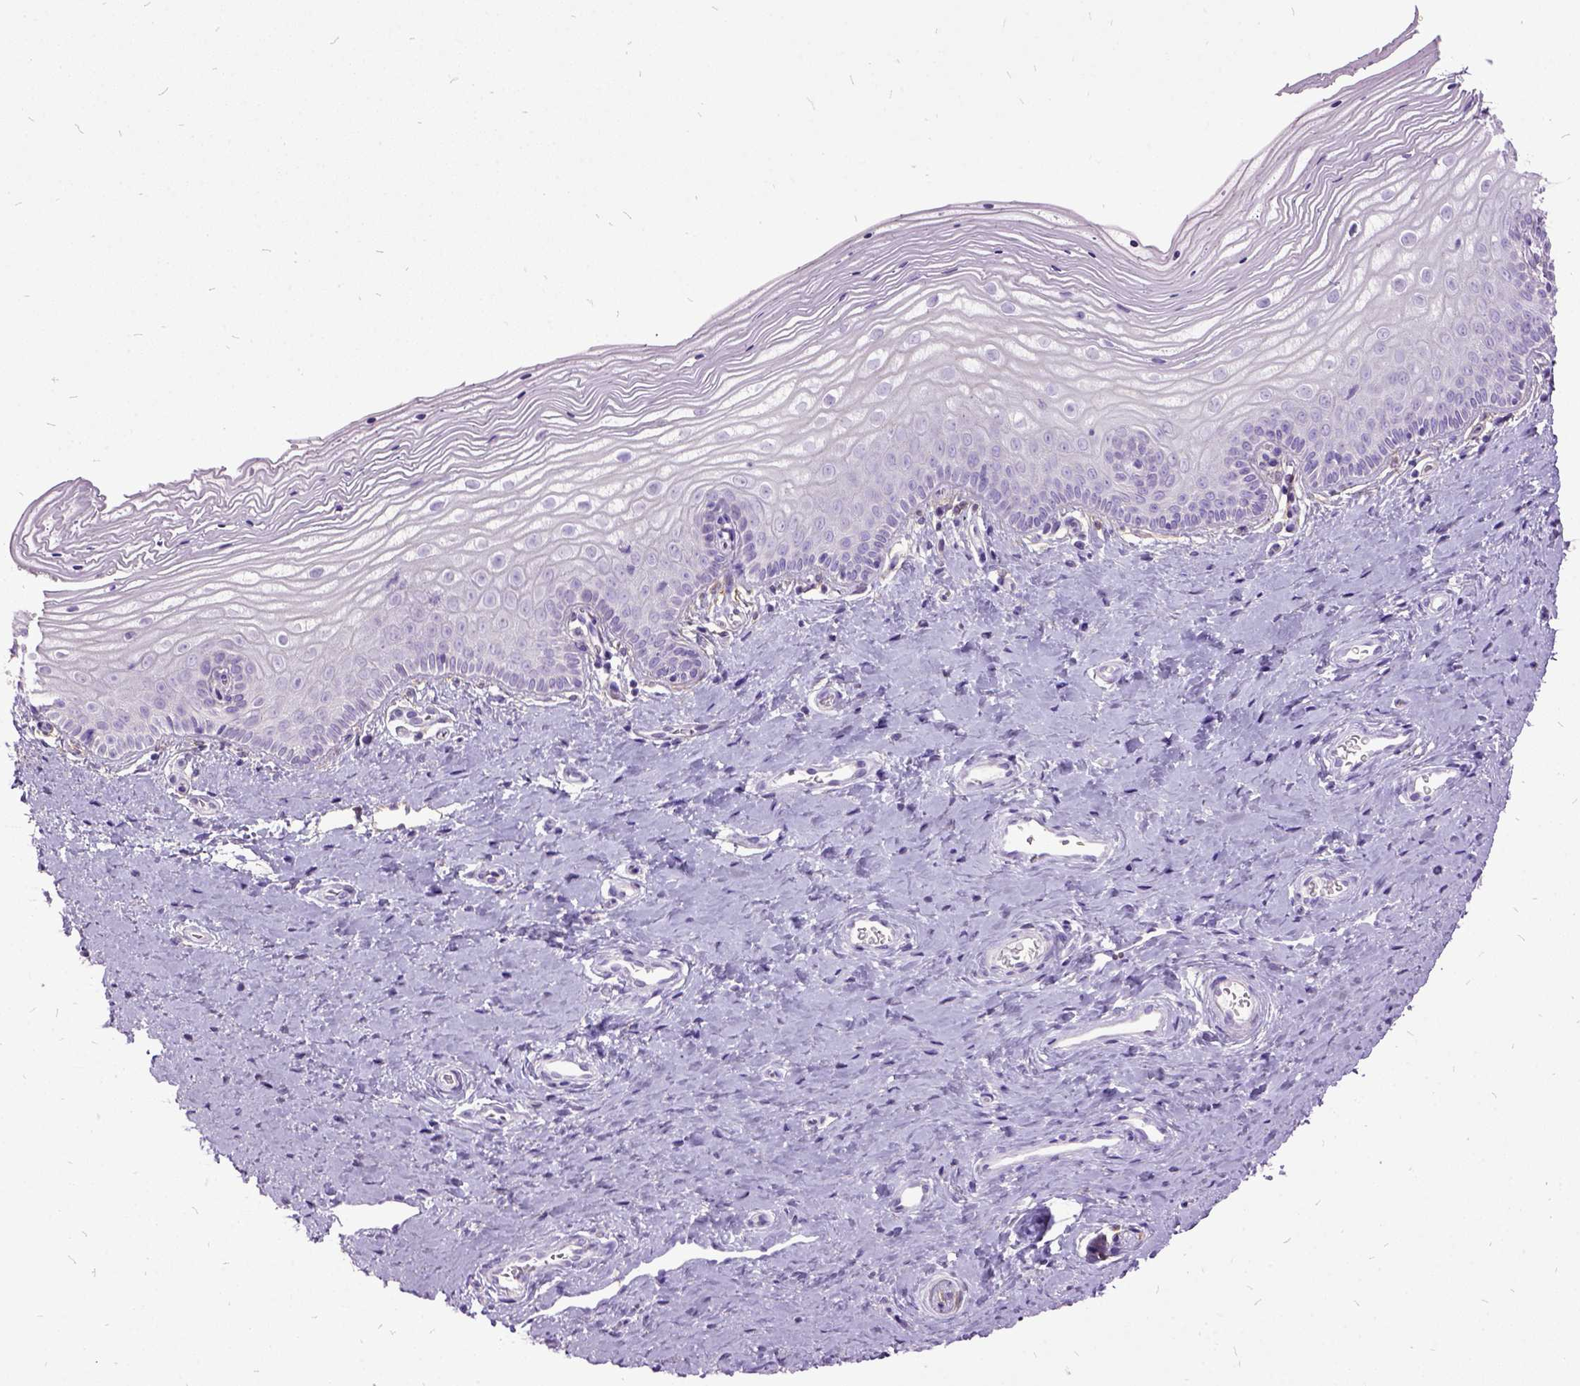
{"staining": {"intensity": "negative", "quantity": "none", "location": "none"}, "tissue": "vagina", "cell_type": "Squamous epithelial cells", "image_type": "normal", "snomed": [{"axis": "morphology", "description": "Normal tissue, NOS"}, {"axis": "topography", "description": "Vagina"}], "caption": "This photomicrograph is of normal vagina stained with immunohistochemistry (IHC) to label a protein in brown with the nuclei are counter-stained blue. There is no positivity in squamous epithelial cells.", "gene": "MME", "patient": {"sex": "female", "age": 39}}